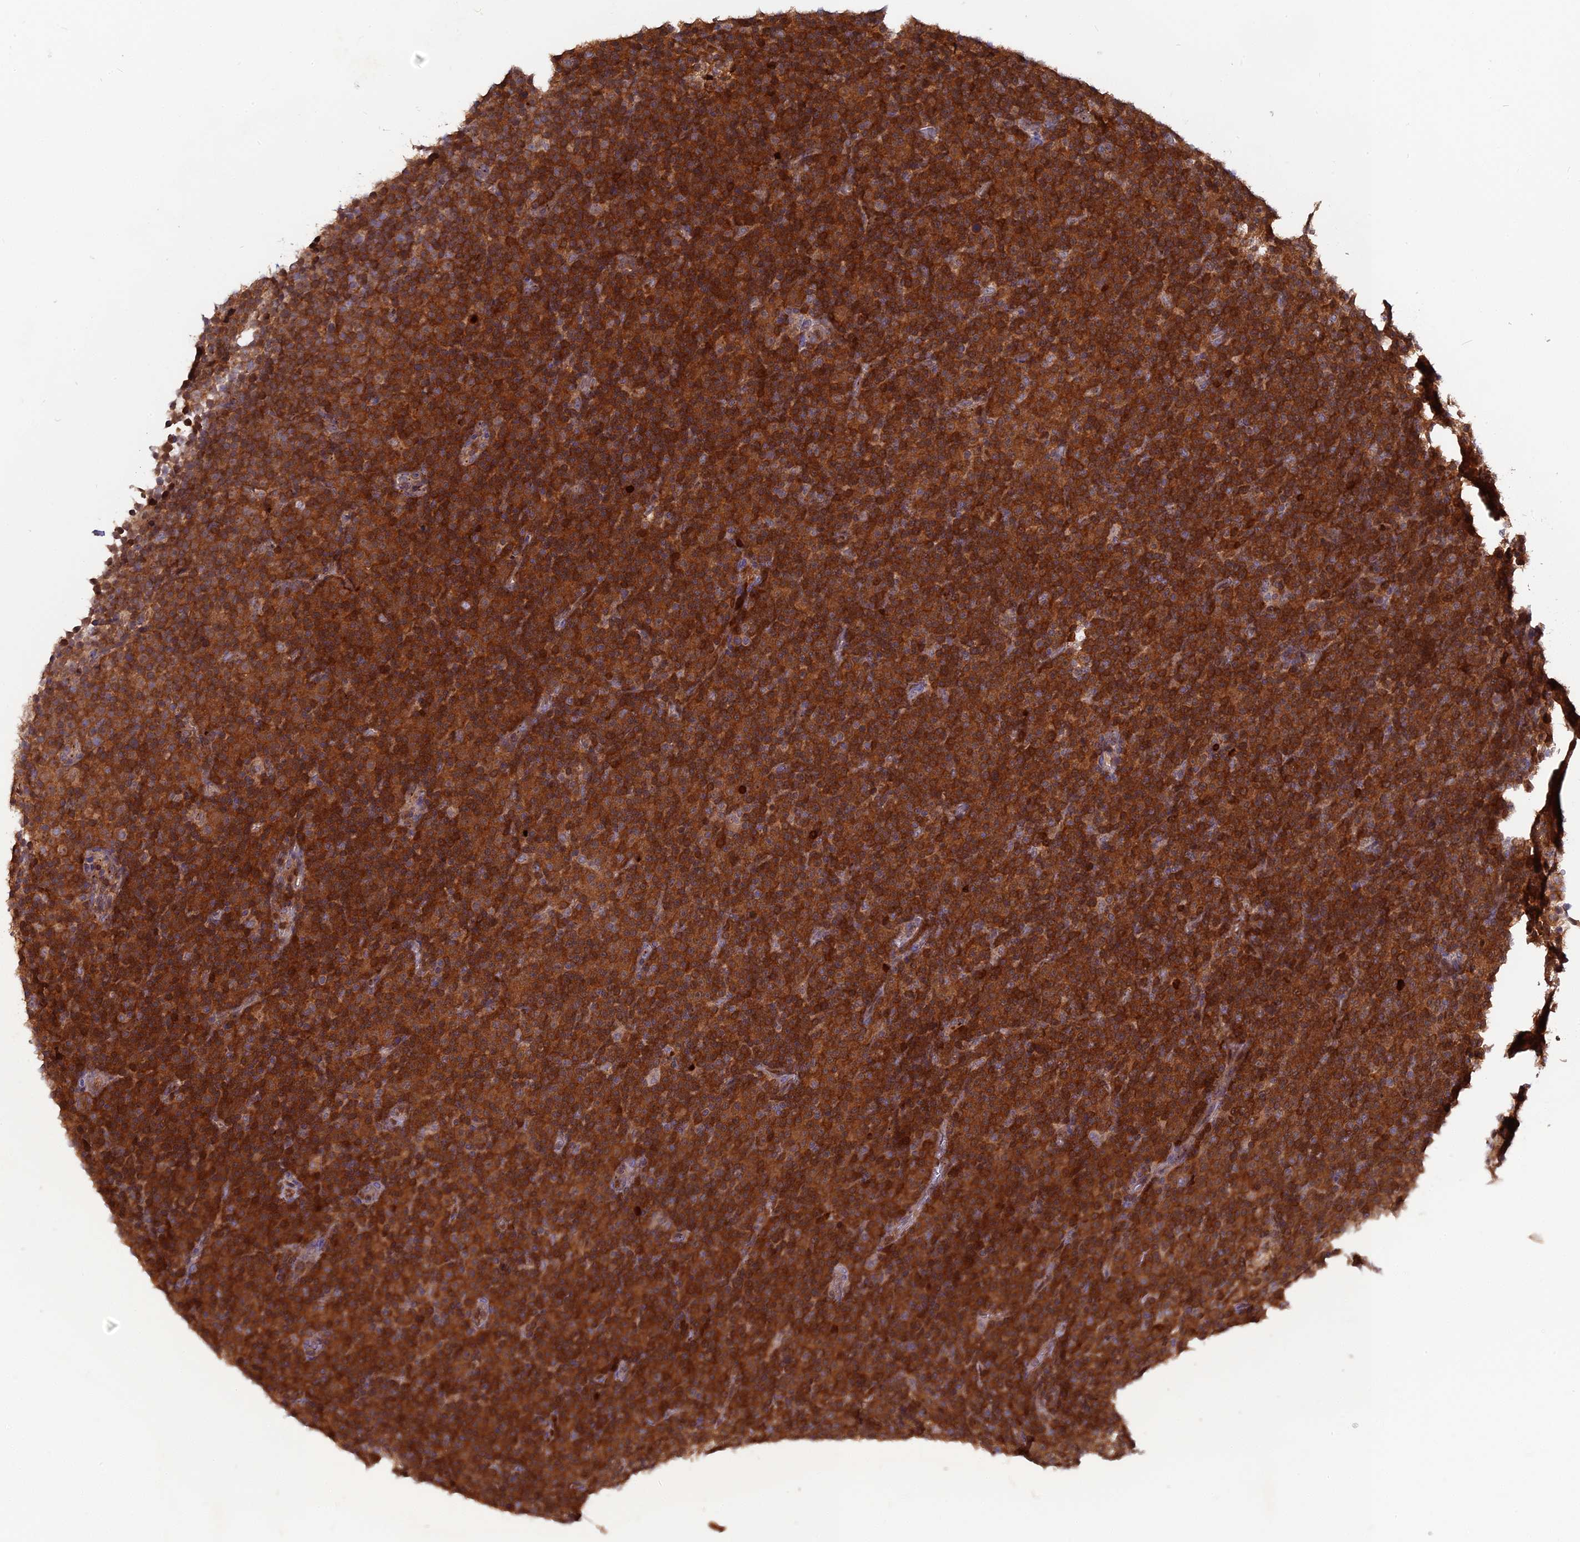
{"staining": {"intensity": "strong", "quantity": ">75%", "location": "cytoplasmic/membranous"}, "tissue": "lymphoma", "cell_type": "Tumor cells", "image_type": "cancer", "snomed": [{"axis": "morphology", "description": "Malignant lymphoma, non-Hodgkin's type, Low grade"}, {"axis": "topography", "description": "Lymph node"}], "caption": "A high amount of strong cytoplasmic/membranous expression is appreciated in about >75% of tumor cells in lymphoma tissue.", "gene": "RPIA", "patient": {"sex": "female", "age": 67}}